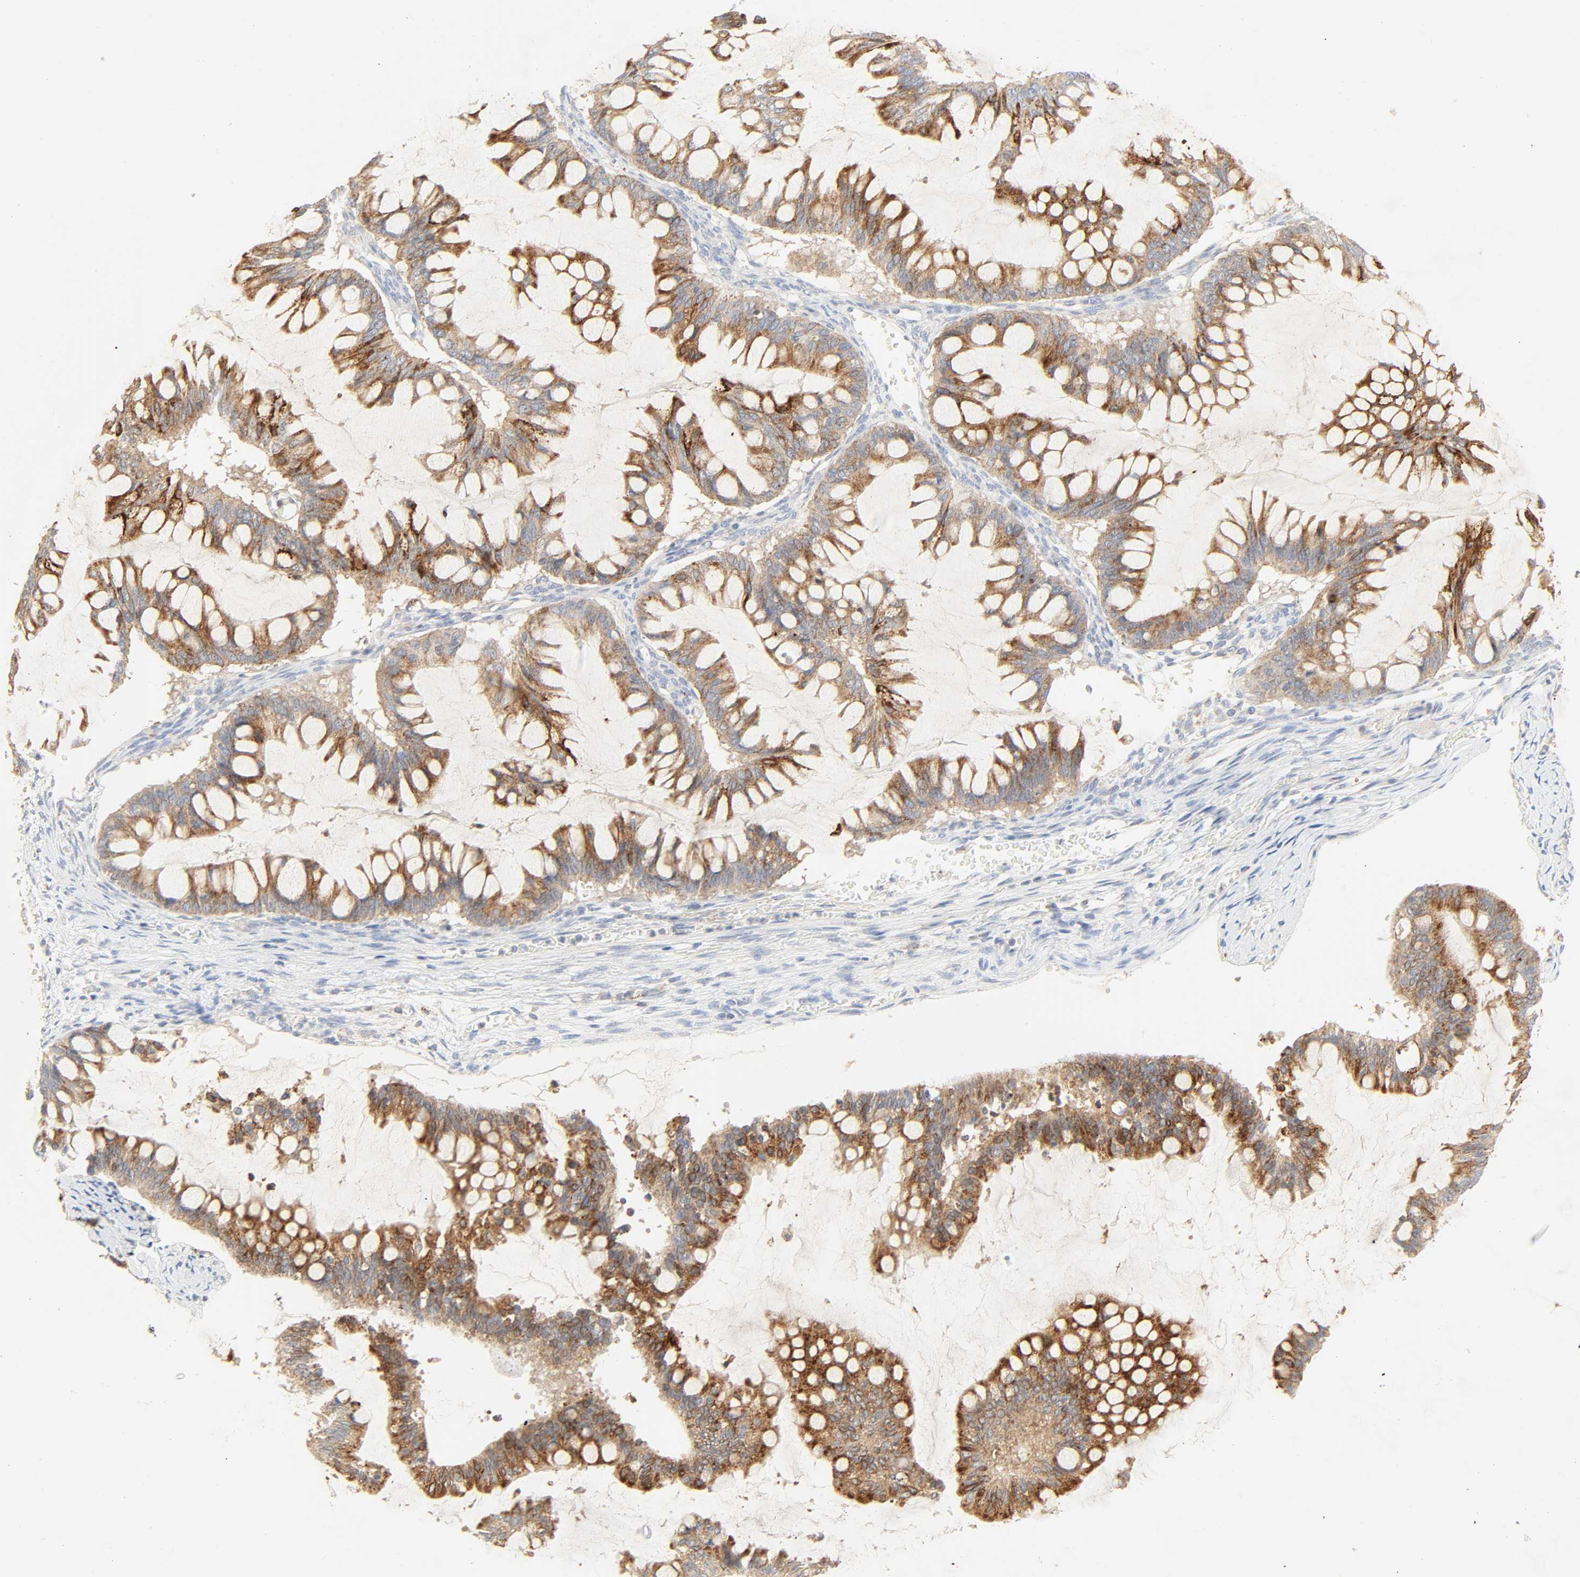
{"staining": {"intensity": "strong", "quantity": ">75%", "location": "cytoplasmic/membranous"}, "tissue": "ovarian cancer", "cell_type": "Tumor cells", "image_type": "cancer", "snomed": [{"axis": "morphology", "description": "Cystadenocarcinoma, mucinous, NOS"}, {"axis": "topography", "description": "Ovary"}], "caption": "Tumor cells display high levels of strong cytoplasmic/membranous staining in about >75% of cells in ovarian cancer.", "gene": "CAMK2A", "patient": {"sex": "female", "age": 73}}